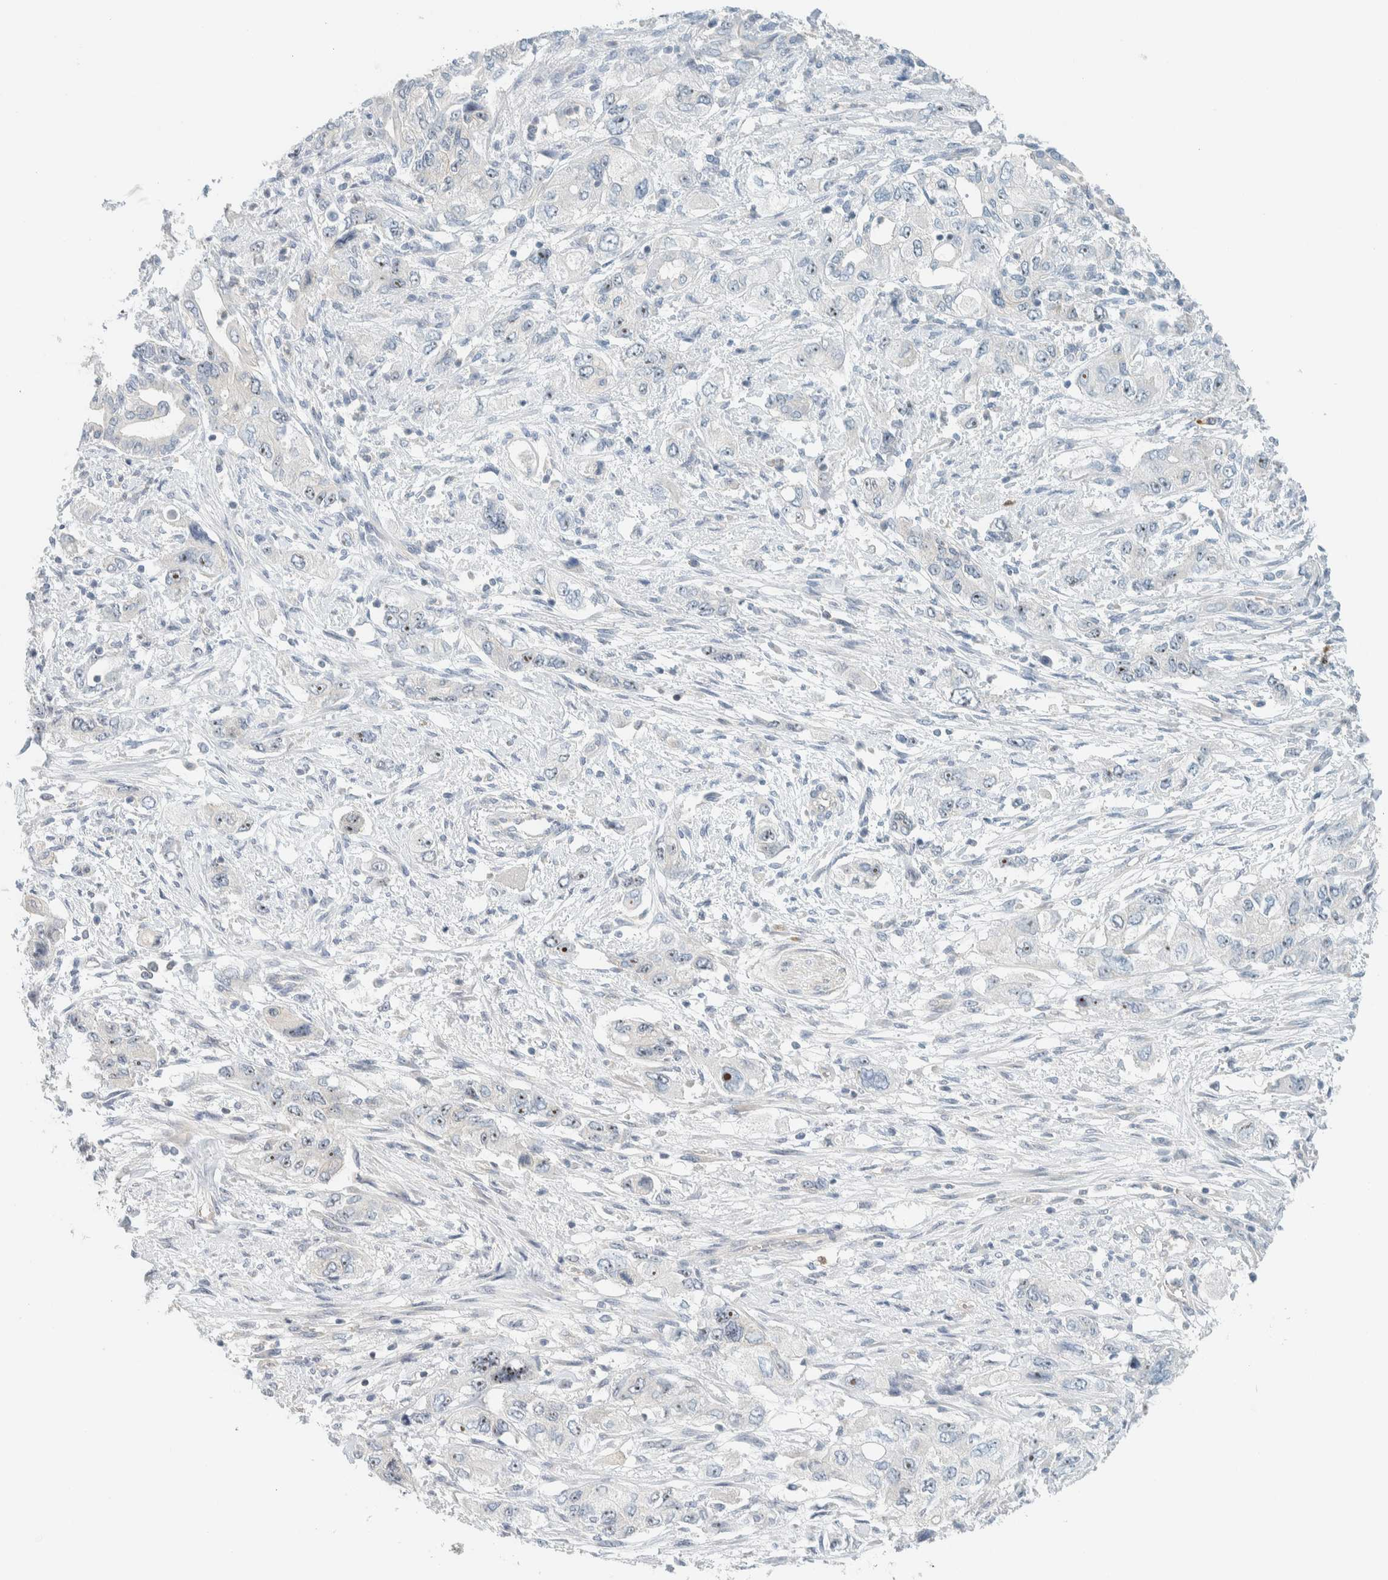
{"staining": {"intensity": "moderate", "quantity": "<25%", "location": "nuclear"}, "tissue": "pancreatic cancer", "cell_type": "Tumor cells", "image_type": "cancer", "snomed": [{"axis": "morphology", "description": "Adenocarcinoma, NOS"}, {"axis": "topography", "description": "Pancreas"}], "caption": "Immunohistochemical staining of human adenocarcinoma (pancreatic) displays low levels of moderate nuclear positivity in approximately <25% of tumor cells. The staining was performed using DAB, with brown indicating positive protein expression. Nuclei are stained blue with hematoxylin.", "gene": "NDE1", "patient": {"sex": "female", "age": 73}}